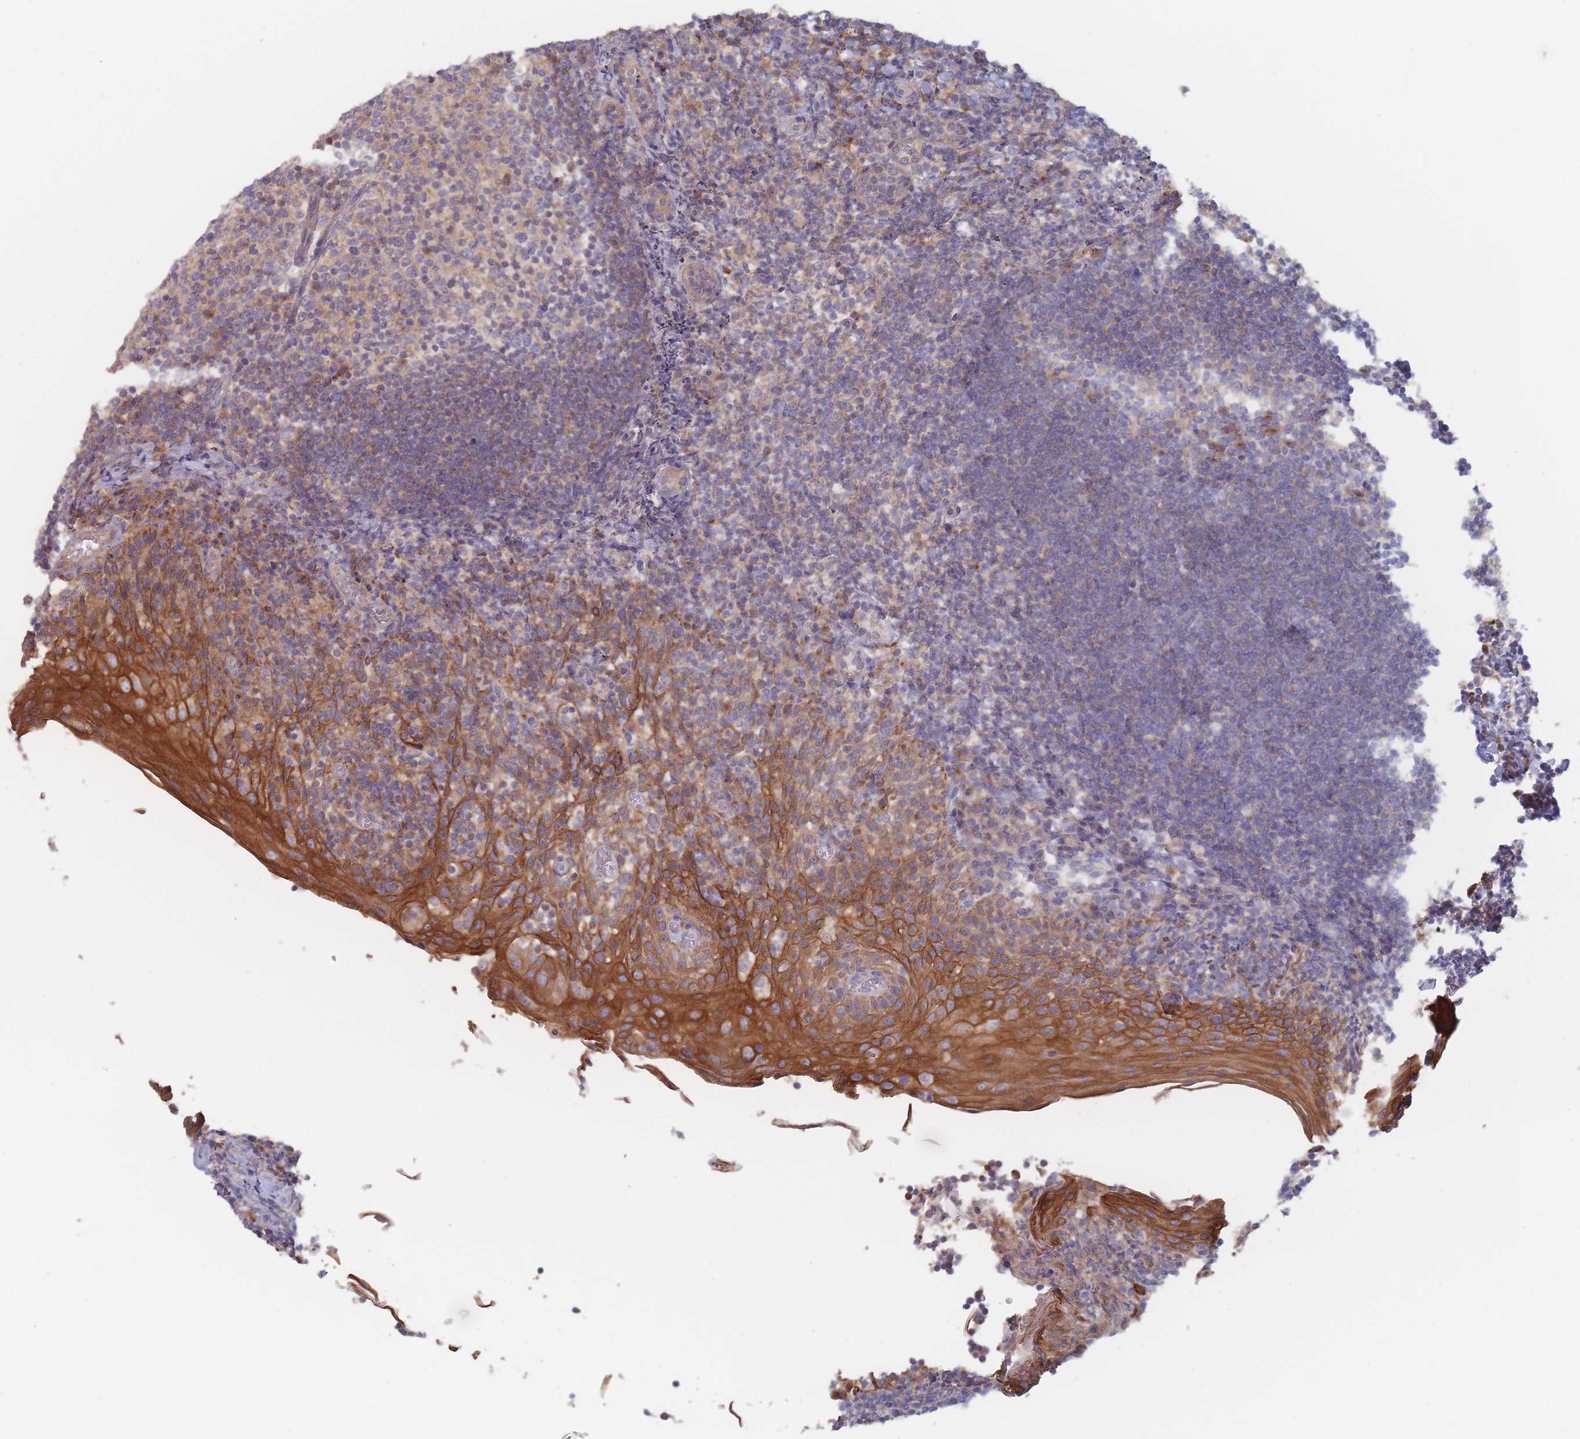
{"staining": {"intensity": "weak", "quantity": "<25%", "location": "cytoplasmic/membranous"}, "tissue": "tonsil", "cell_type": "Germinal center cells", "image_type": "normal", "snomed": [{"axis": "morphology", "description": "Normal tissue, NOS"}, {"axis": "topography", "description": "Tonsil"}], "caption": "High magnification brightfield microscopy of unremarkable tonsil stained with DAB (3,3'-diaminobenzidine) (brown) and counterstained with hematoxylin (blue): germinal center cells show no significant expression. (Stains: DAB (3,3'-diaminobenzidine) IHC with hematoxylin counter stain, Microscopy: brightfield microscopy at high magnification).", "gene": "EFCC1", "patient": {"sex": "female", "age": 10}}